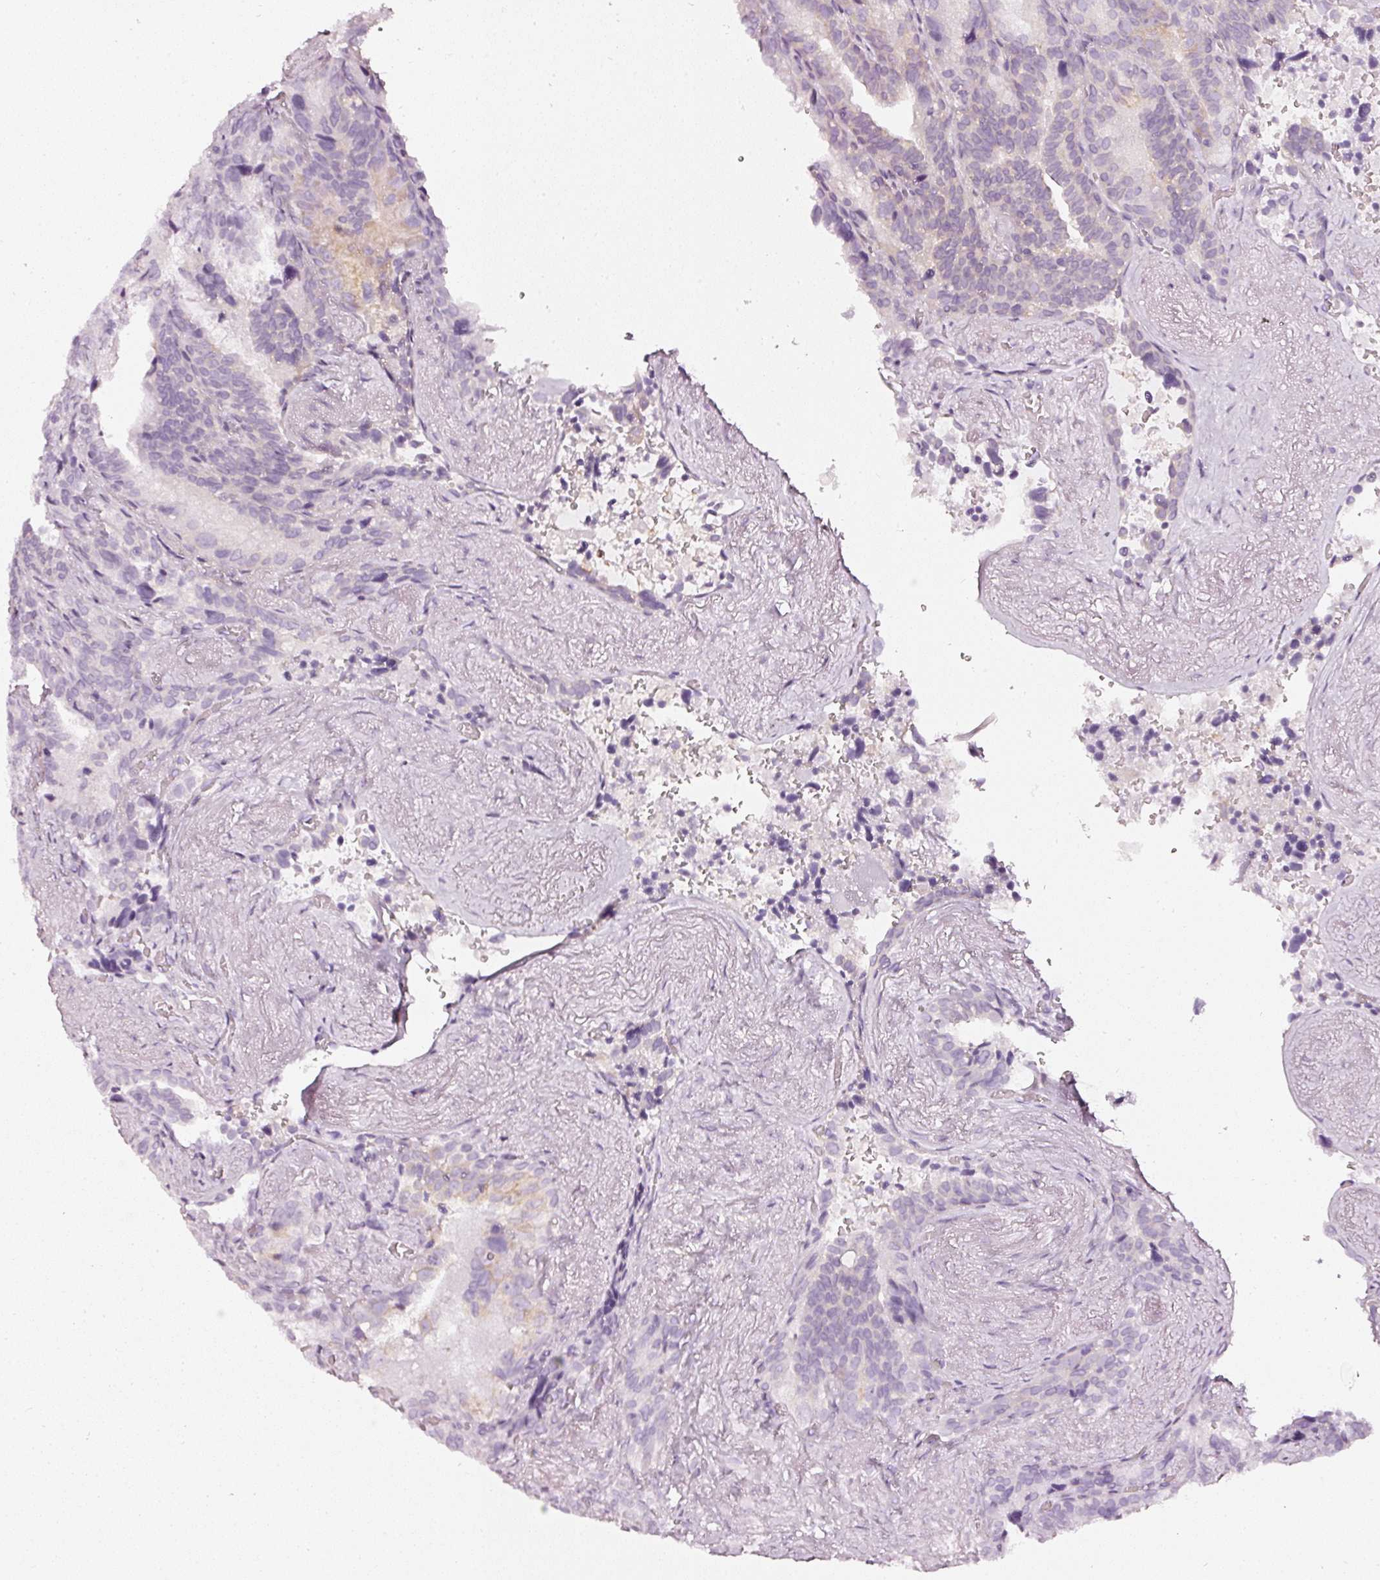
{"staining": {"intensity": "negative", "quantity": "none", "location": "none"}, "tissue": "seminal vesicle", "cell_type": "Glandular cells", "image_type": "normal", "snomed": [{"axis": "morphology", "description": "Normal tissue, NOS"}, {"axis": "topography", "description": "Seminal veicle"}], "caption": "This is an immunohistochemistry (IHC) photomicrograph of normal seminal vesicle. There is no expression in glandular cells.", "gene": "CNP", "patient": {"sex": "male", "age": 68}}